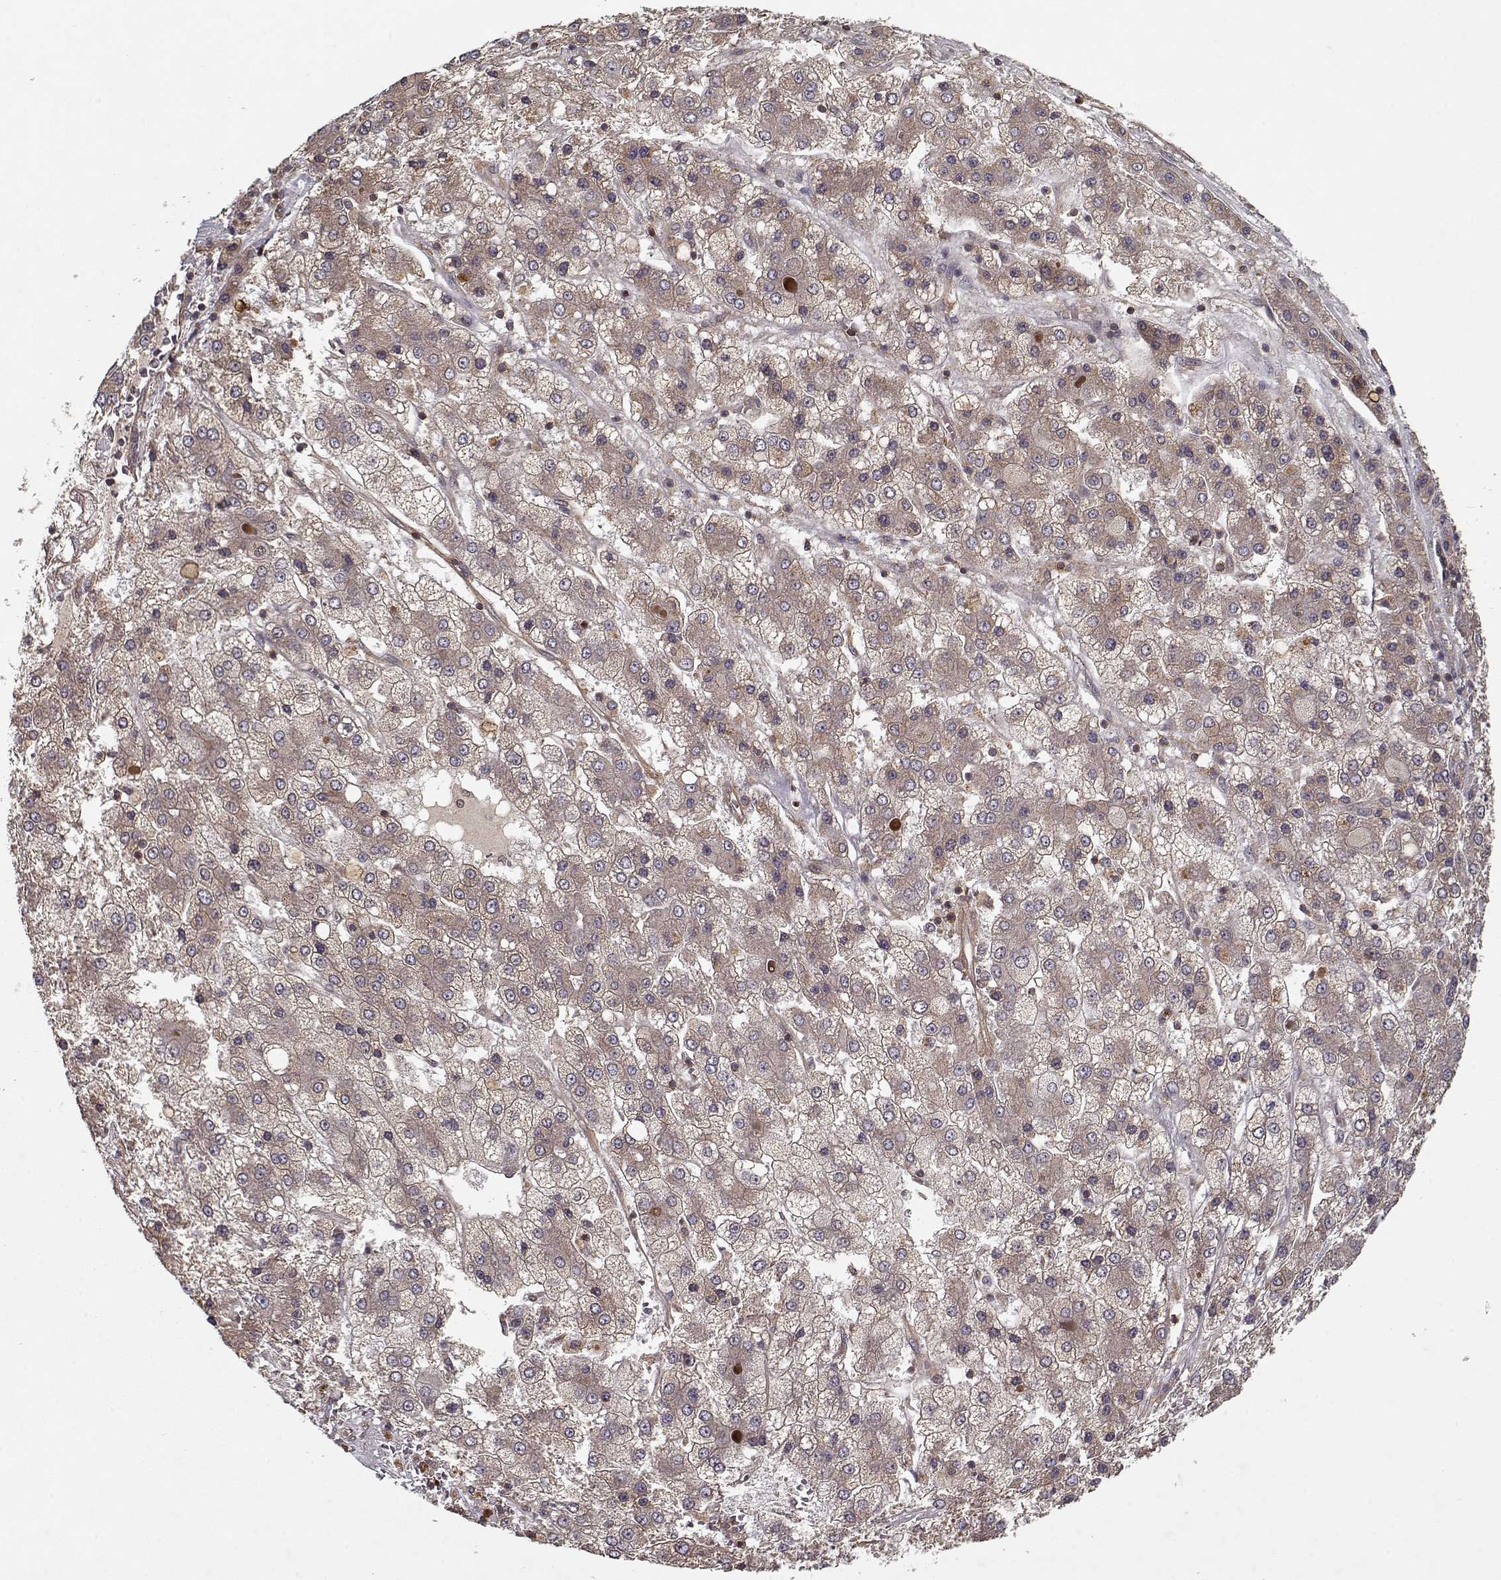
{"staining": {"intensity": "weak", "quantity": ">75%", "location": "cytoplasmic/membranous"}, "tissue": "liver cancer", "cell_type": "Tumor cells", "image_type": "cancer", "snomed": [{"axis": "morphology", "description": "Carcinoma, Hepatocellular, NOS"}, {"axis": "topography", "description": "Liver"}], "caption": "The photomicrograph demonstrates staining of liver cancer, revealing weak cytoplasmic/membranous protein positivity (brown color) within tumor cells. (DAB (3,3'-diaminobenzidine) = brown stain, brightfield microscopy at high magnification).", "gene": "PPP1R12A", "patient": {"sex": "male", "age": 73}}